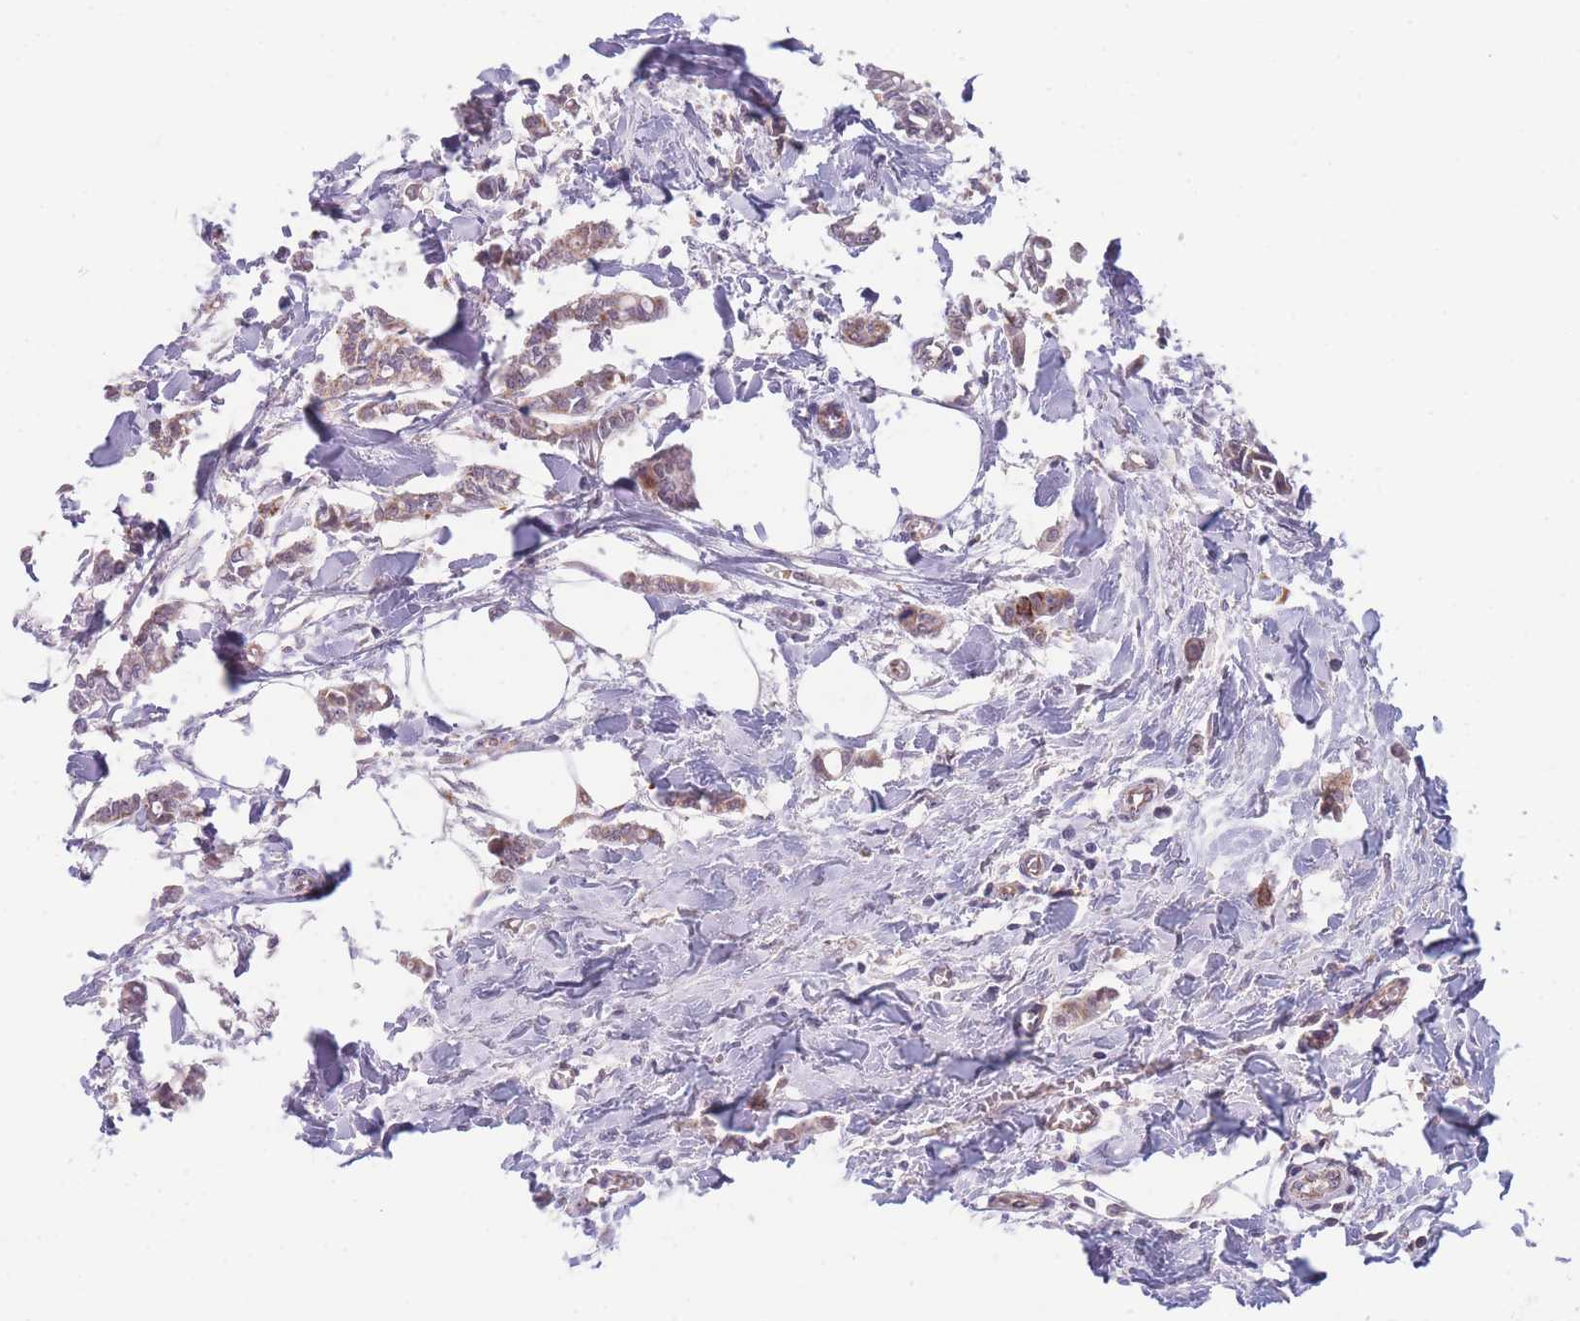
{"staining": {"intensity": "weak", "quantity": "25%-75%", "location": "cytoplasmic/membranous"}, "tissue": "breast cancer", "cell_type": "Tumor cells", "image_type": "cancer", "snomed": [{"axis": "morphology", "description": "Duct carcinoma"}, {"axis": "topography", "description": "Breast"}], "caption": "A brown stain highlights weak cytoplasmic/membranous expression of a protein in breast intraductal carcinoma tumor cells.", "gene": "DDX49", "patient": {"sex": "female", "age": 41}}